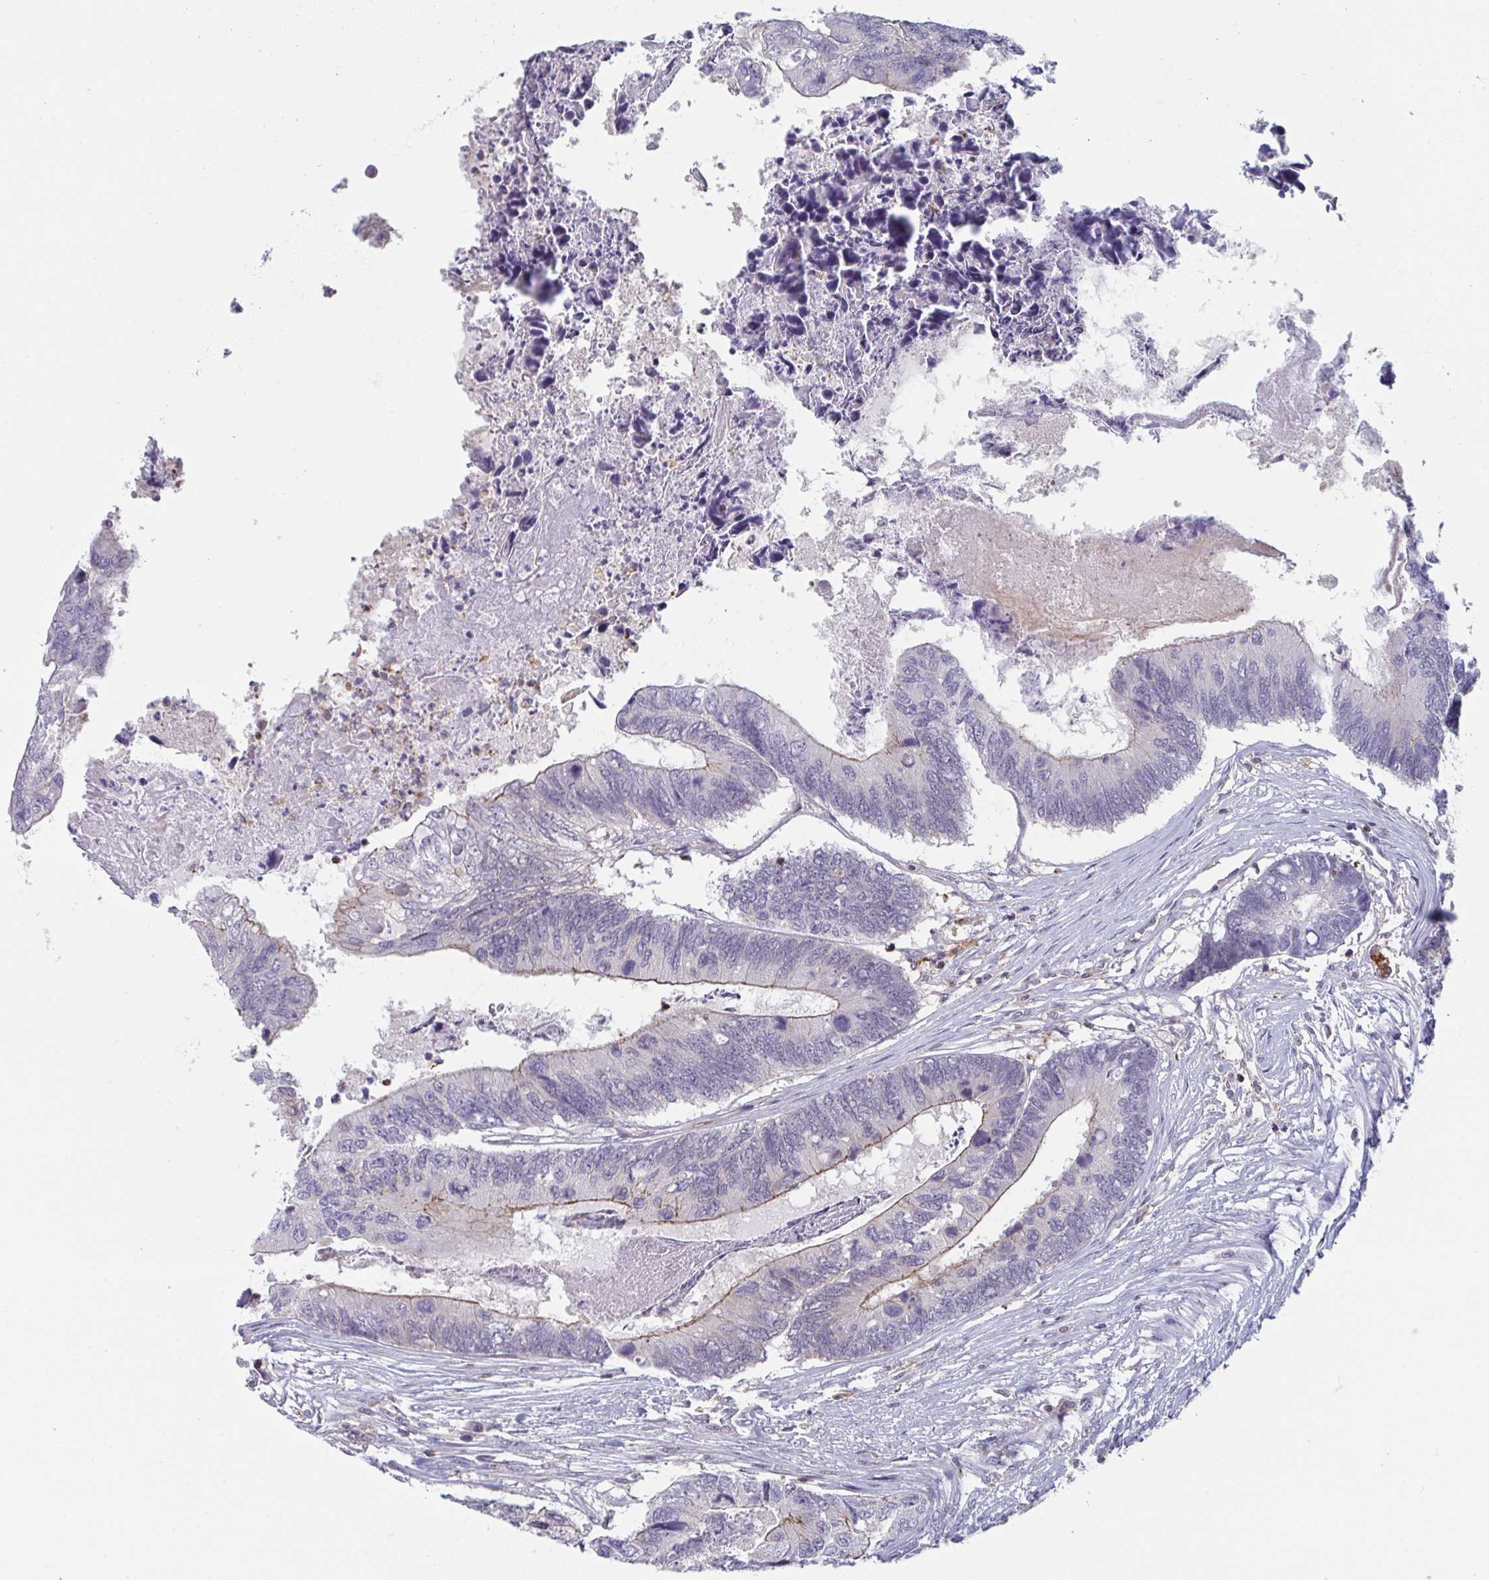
{"staining": {"intensity": "moderate", "quantity": "<25%", "location": "cytoplasmic/membranous"}, "tissue": "colorectal cancer", "cell_type": "Tumor cells", "image_type": "cancer", "snomed": [{"axis": "morphology", "description": "Adenocarcinoma, NOS"}, {"axis": "topography", "description": "Colon"}], "caption": "A micrograph of adenocarcinoma (colorectal) stained for a protein displays moderate cytoplasmic/membranous brown staining in tumor cells. (Stains: DAB in brown, nuclei in blue, Microscopy: brightfield microscopy at high magnification).", "gene": "DISP2", "patient": {"sex": "female", "age": 67}}